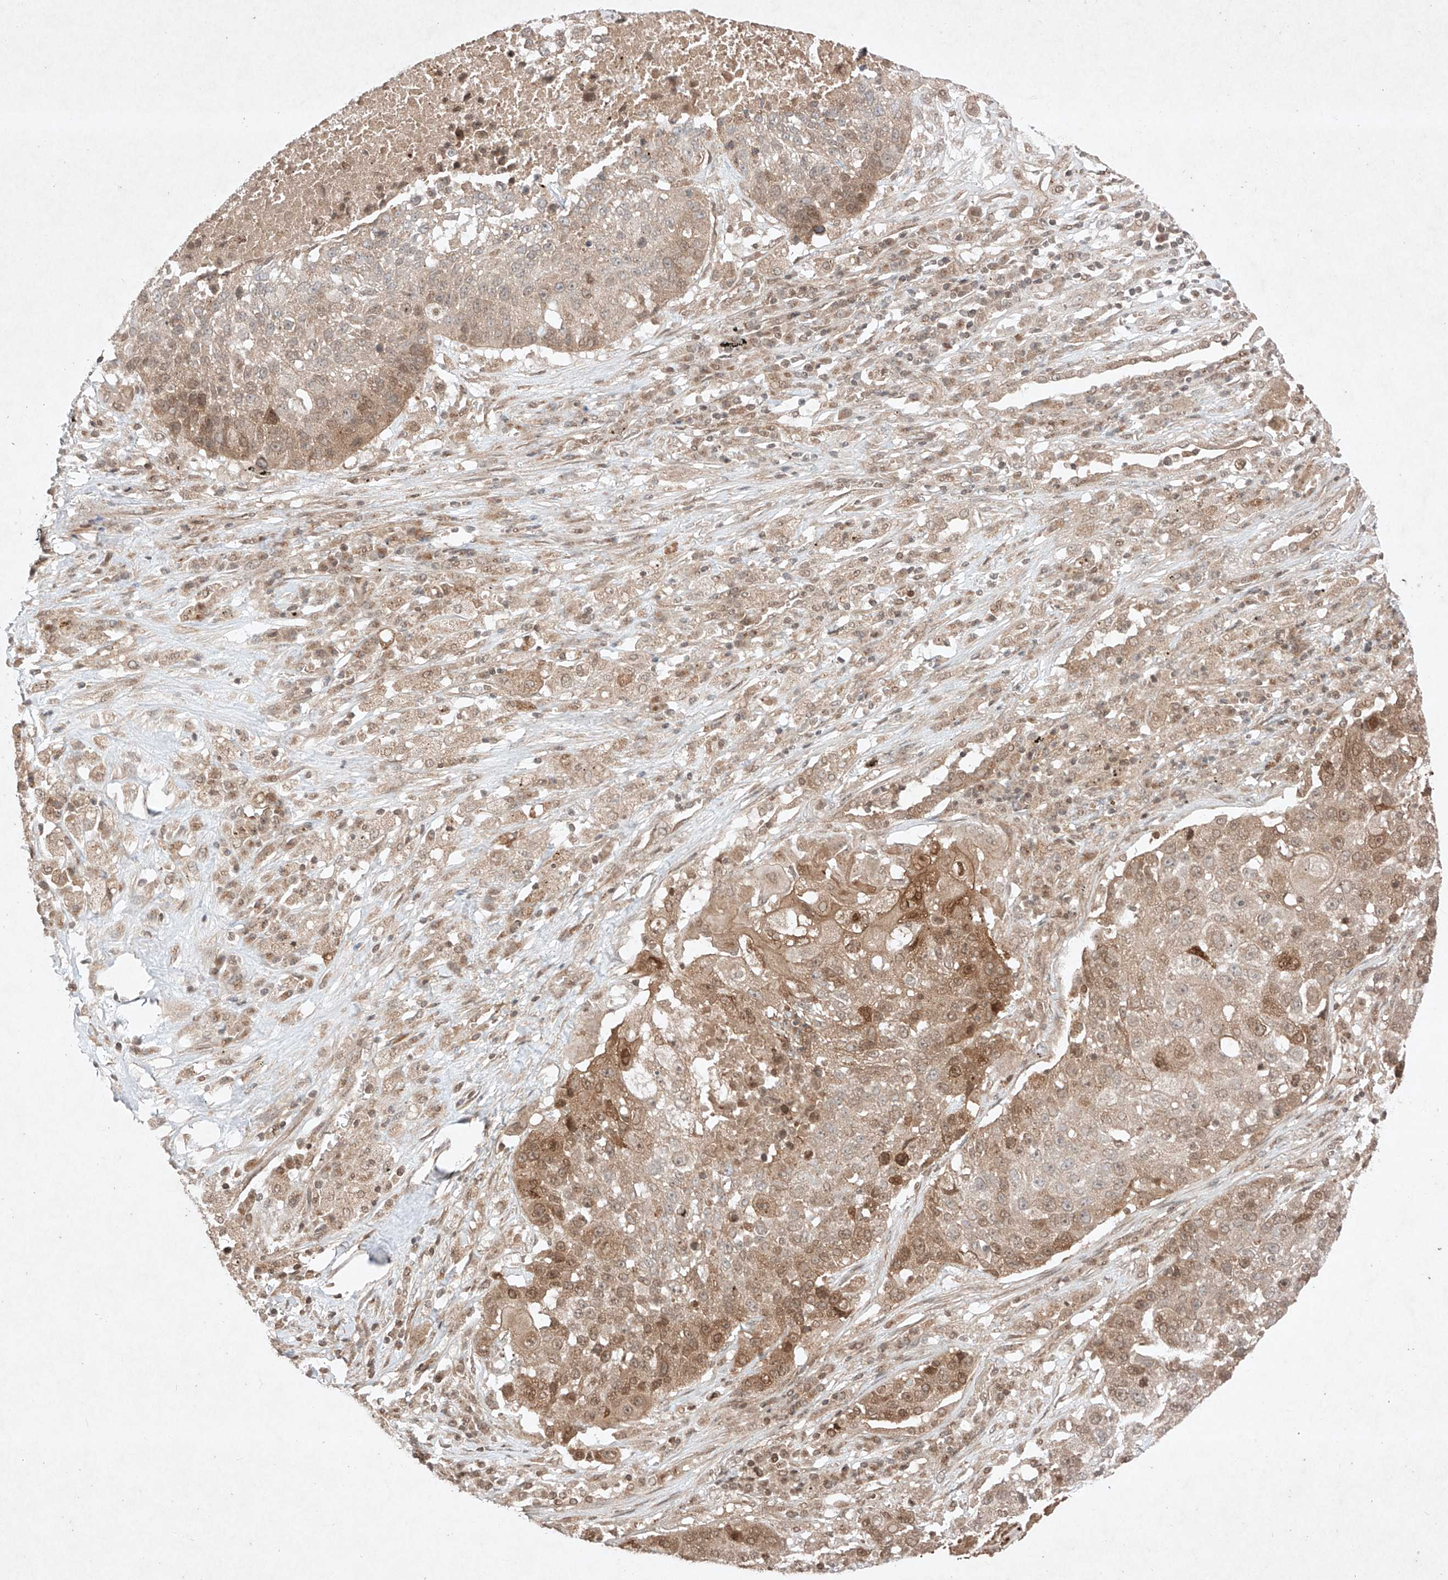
{"staining": {"intensity": "moderate", "quantity": "<25%", "location": "cytoplasmic/membranous,nuclear"}, "tissue": "lung cancer", "cell_type": "Tumor cells", "image_type": "cancer", "snomed": [{"axis": "morphology", "description": "Squamous cell carcinoma, NOS"}, {"axis": "topography", "description": "Lung"}], "caption": "Immunohistochemical staining of human squamous cell carcinoma (lung) displays moderate cytoplasmic/membranous and nuclear protein positivity in about <25% of tumor cells. (DAB = brown stain, brightfield microscopy at high magnification).", "gene": "RNF31", "patient": {"sex": "male", "age": 61}}